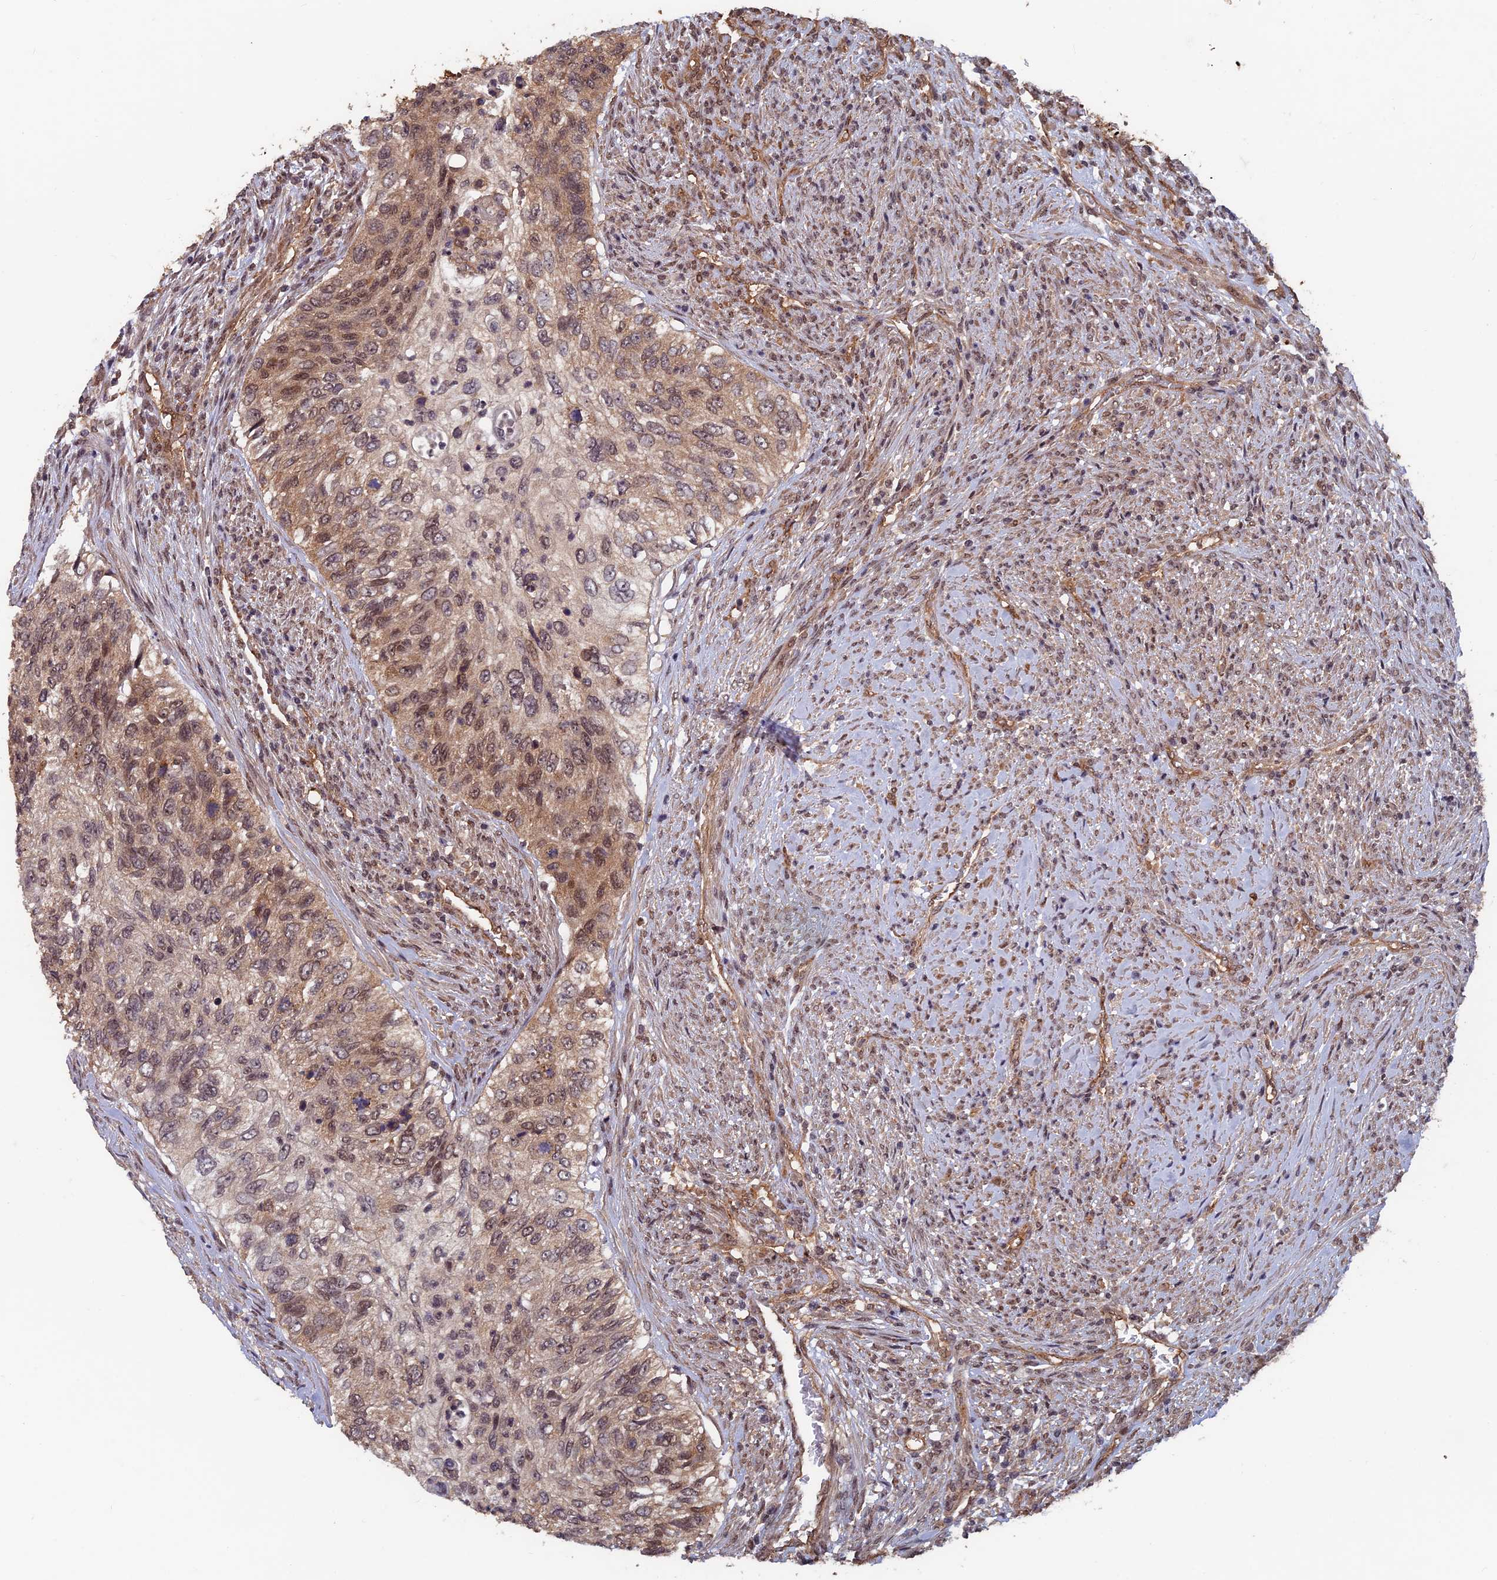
{"staining": {"intensity": "moderate", "quantity": "25%-75%", "location": "cytoplasmic/membranous,nuclear"}, "tissue": "urothelial cancer", "cell_type": "Tumor cells", "image_type": "cancer", "snomed": [{"axis": "morphology", "description": "Urothelial carcinoma, High grade"}, {"axis": "topography", "description": "Urinary bladder"}], "caption": "The image demonstrates immunohistochemical staining of high-grade urothelial carcinoma. There is moderate cytoplasmic/membranous and nuclear positivity is present in approximately 25%-75% of tumor cells.", "gene": "FAM53C", "patient": {"sex": "female", "age": 60}}